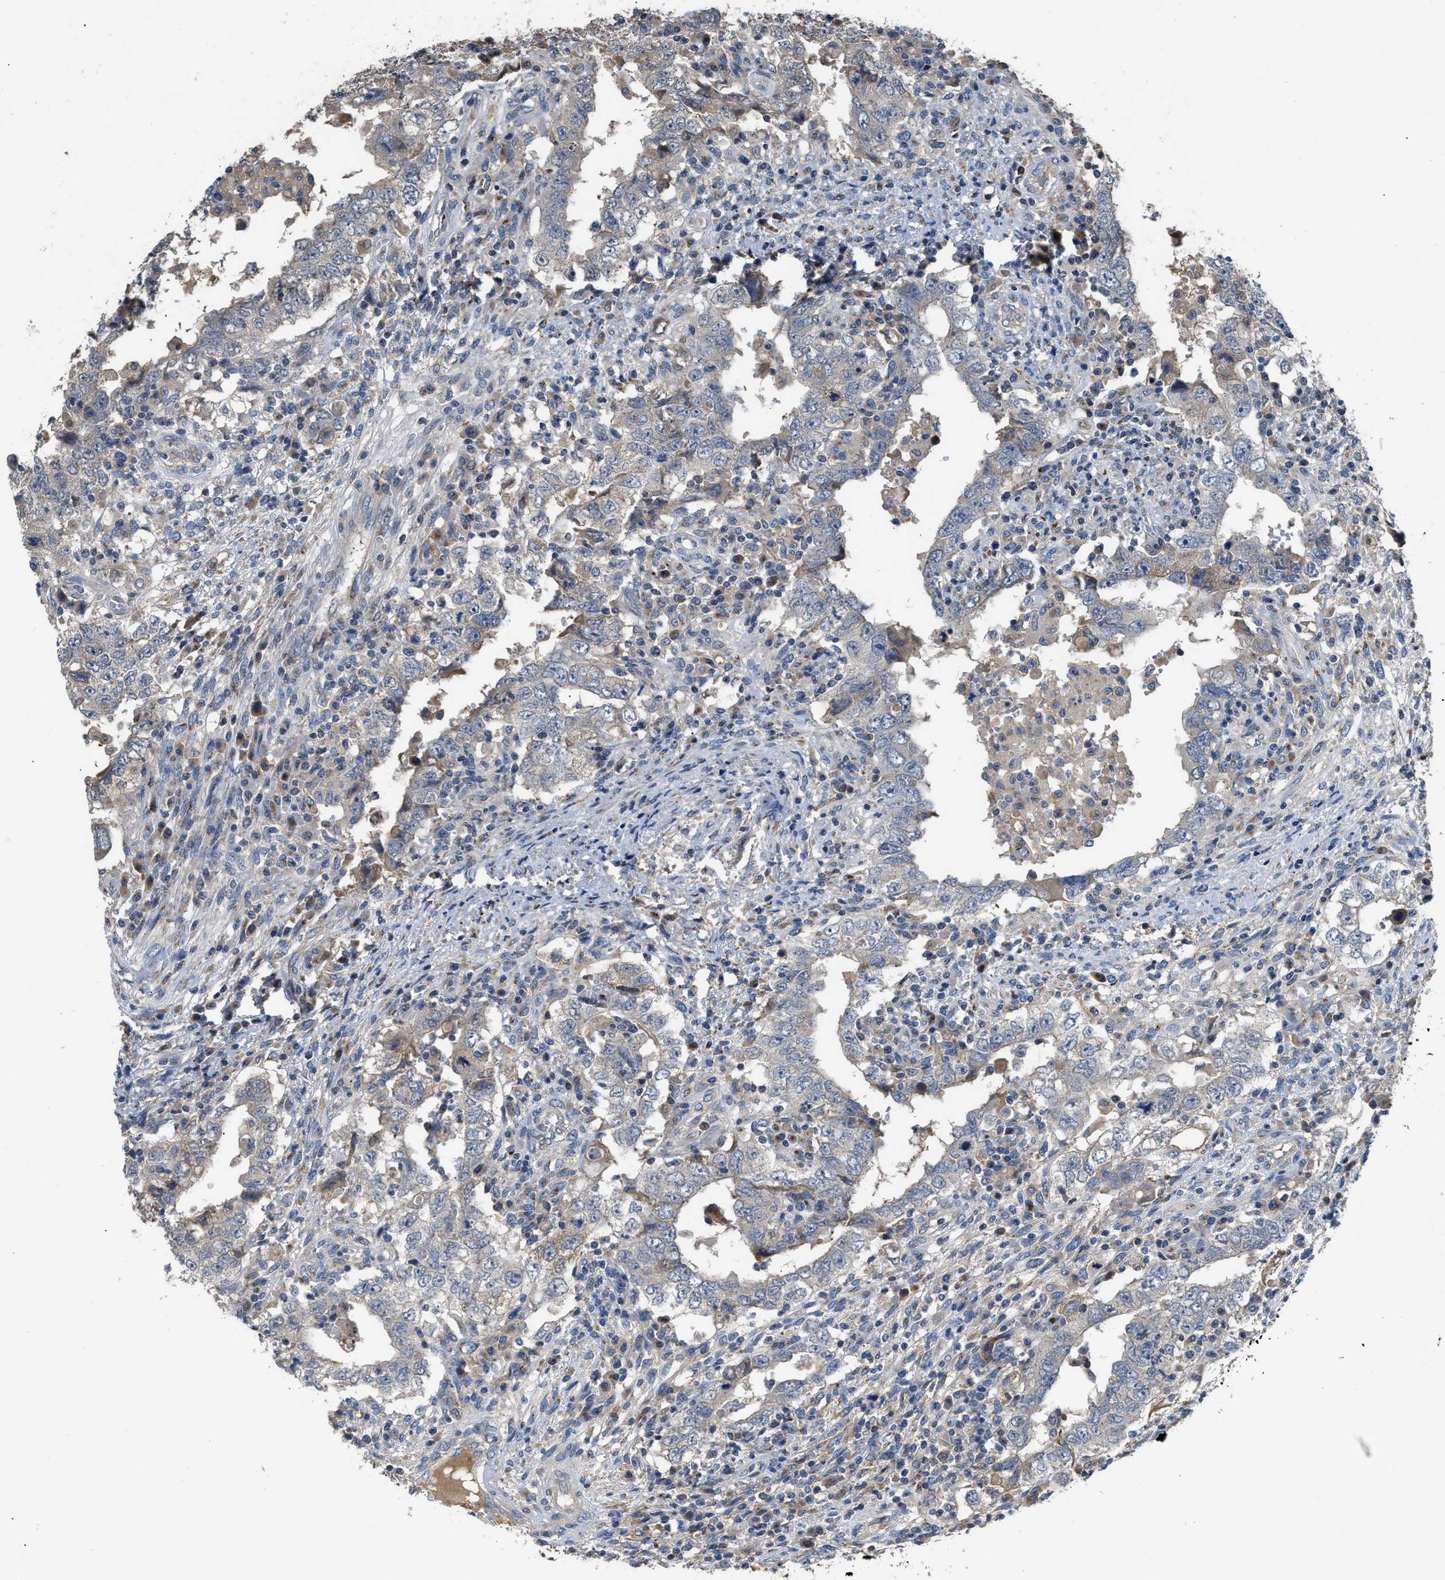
{"staining": {"intensity": "negative", "quantity": "none", "location": "none"}, "tissue": "testis cancer", "cell_type": "Tumor cells", "image_type": "cancer", "snomed": [{"axis": "morphology", "description": "Carcinoma, Embryonal, NOS"}, {"axis": "topography", "description": "Testis"}], "caption": "DAB immunohistochemical staining of human testis embryonal carcinoma exhibits no significant staining in tumor cells.", "gene": "SIK2", "patient": {"sex": "male", "age": 26}}